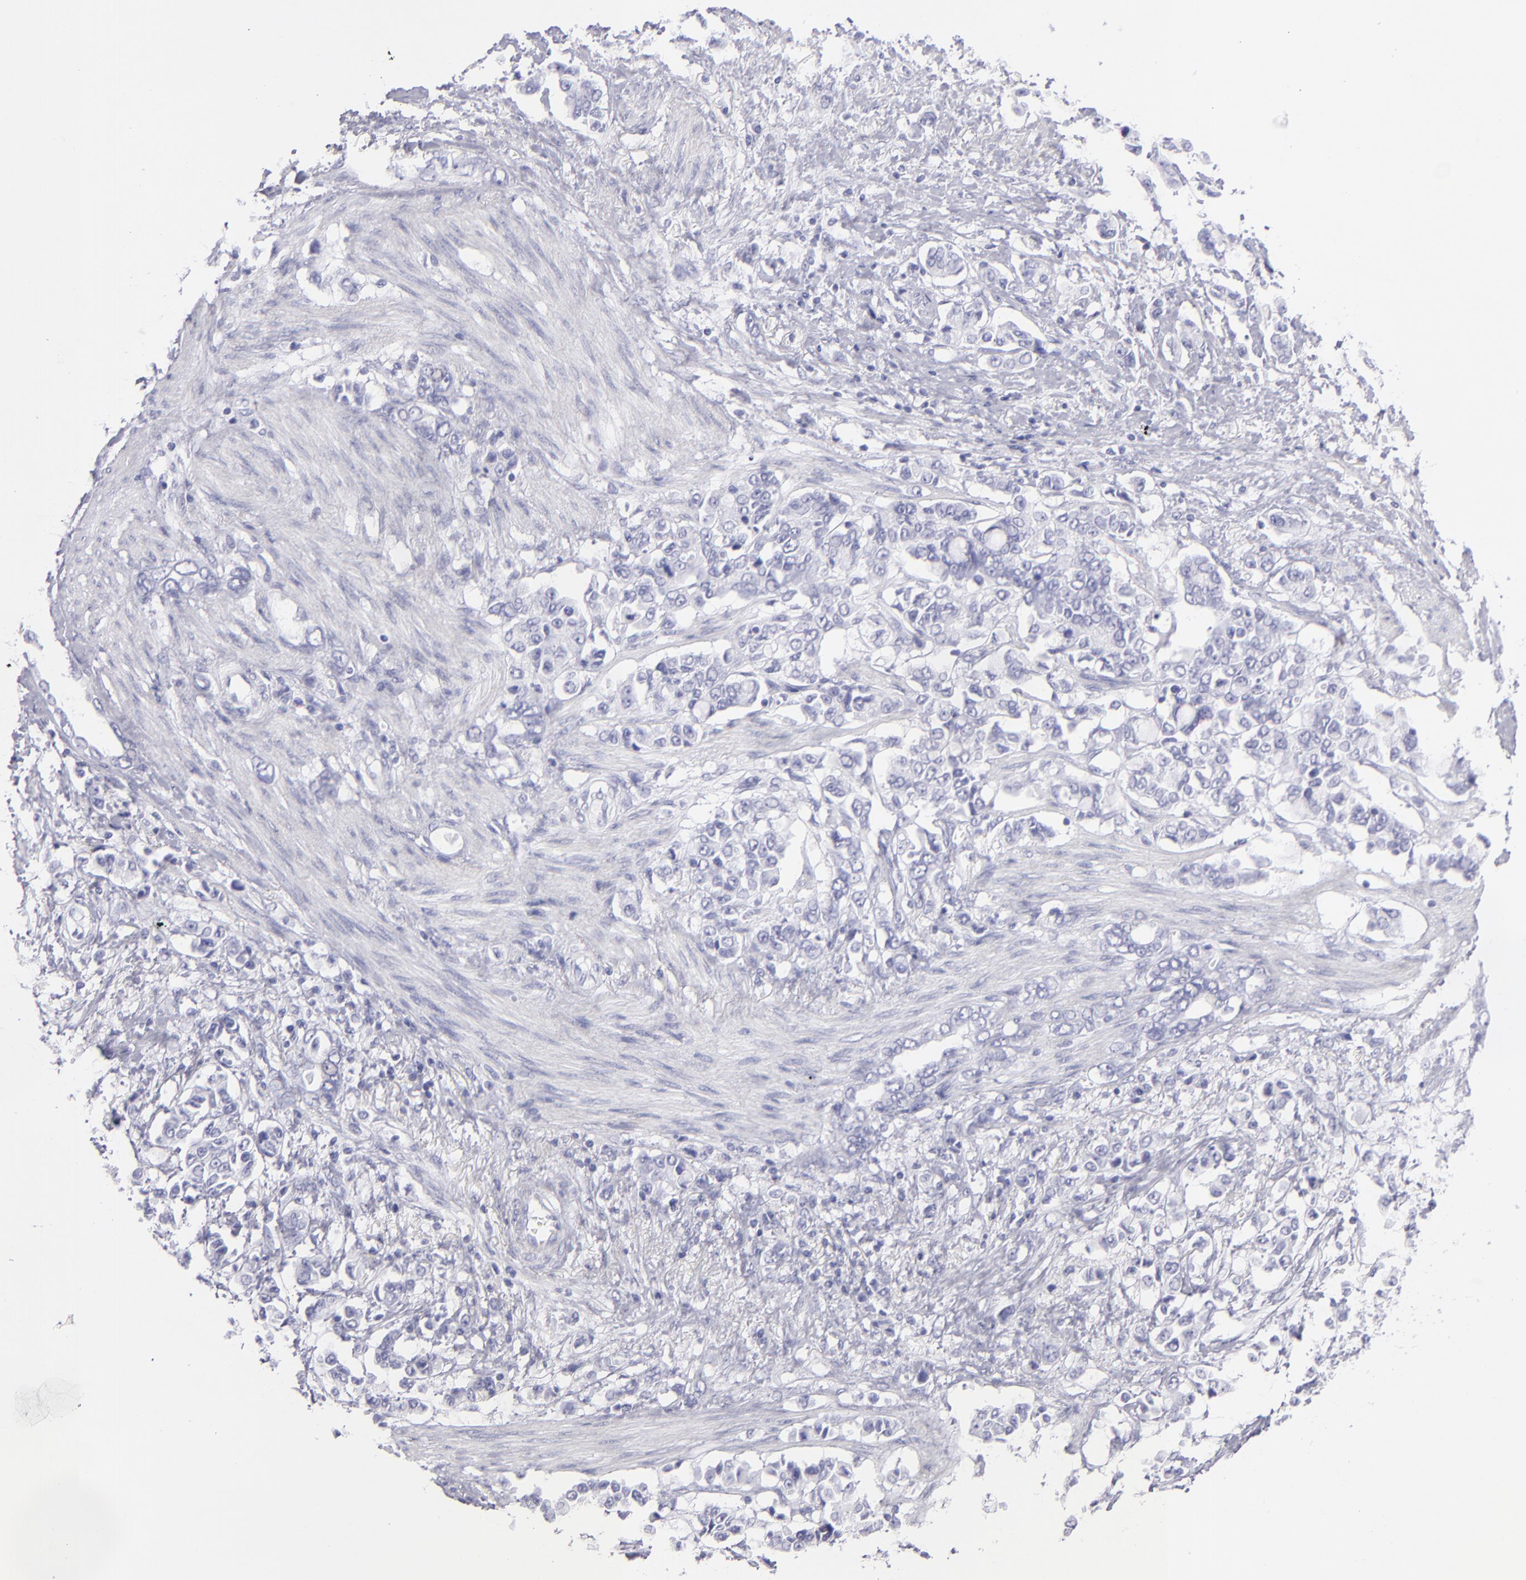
{"staining": {"intensity": "negative", "quantity": "none", "location": "none"}, "tissue": "stomach cancer", "cell_type": "Tumor cells", "image_type": "cancer", "snomed": [{"axis": "morphology", "description": "Adenocarcinoma, NOS"}, {"axis": "topography", "description": "Stomach"}], "caption": "Tumor cells show no significant protein expression in stomach cancer (adenocarcinoma).", "gene": "PVALB", "patient": {"sex": "male", "age": 78}}